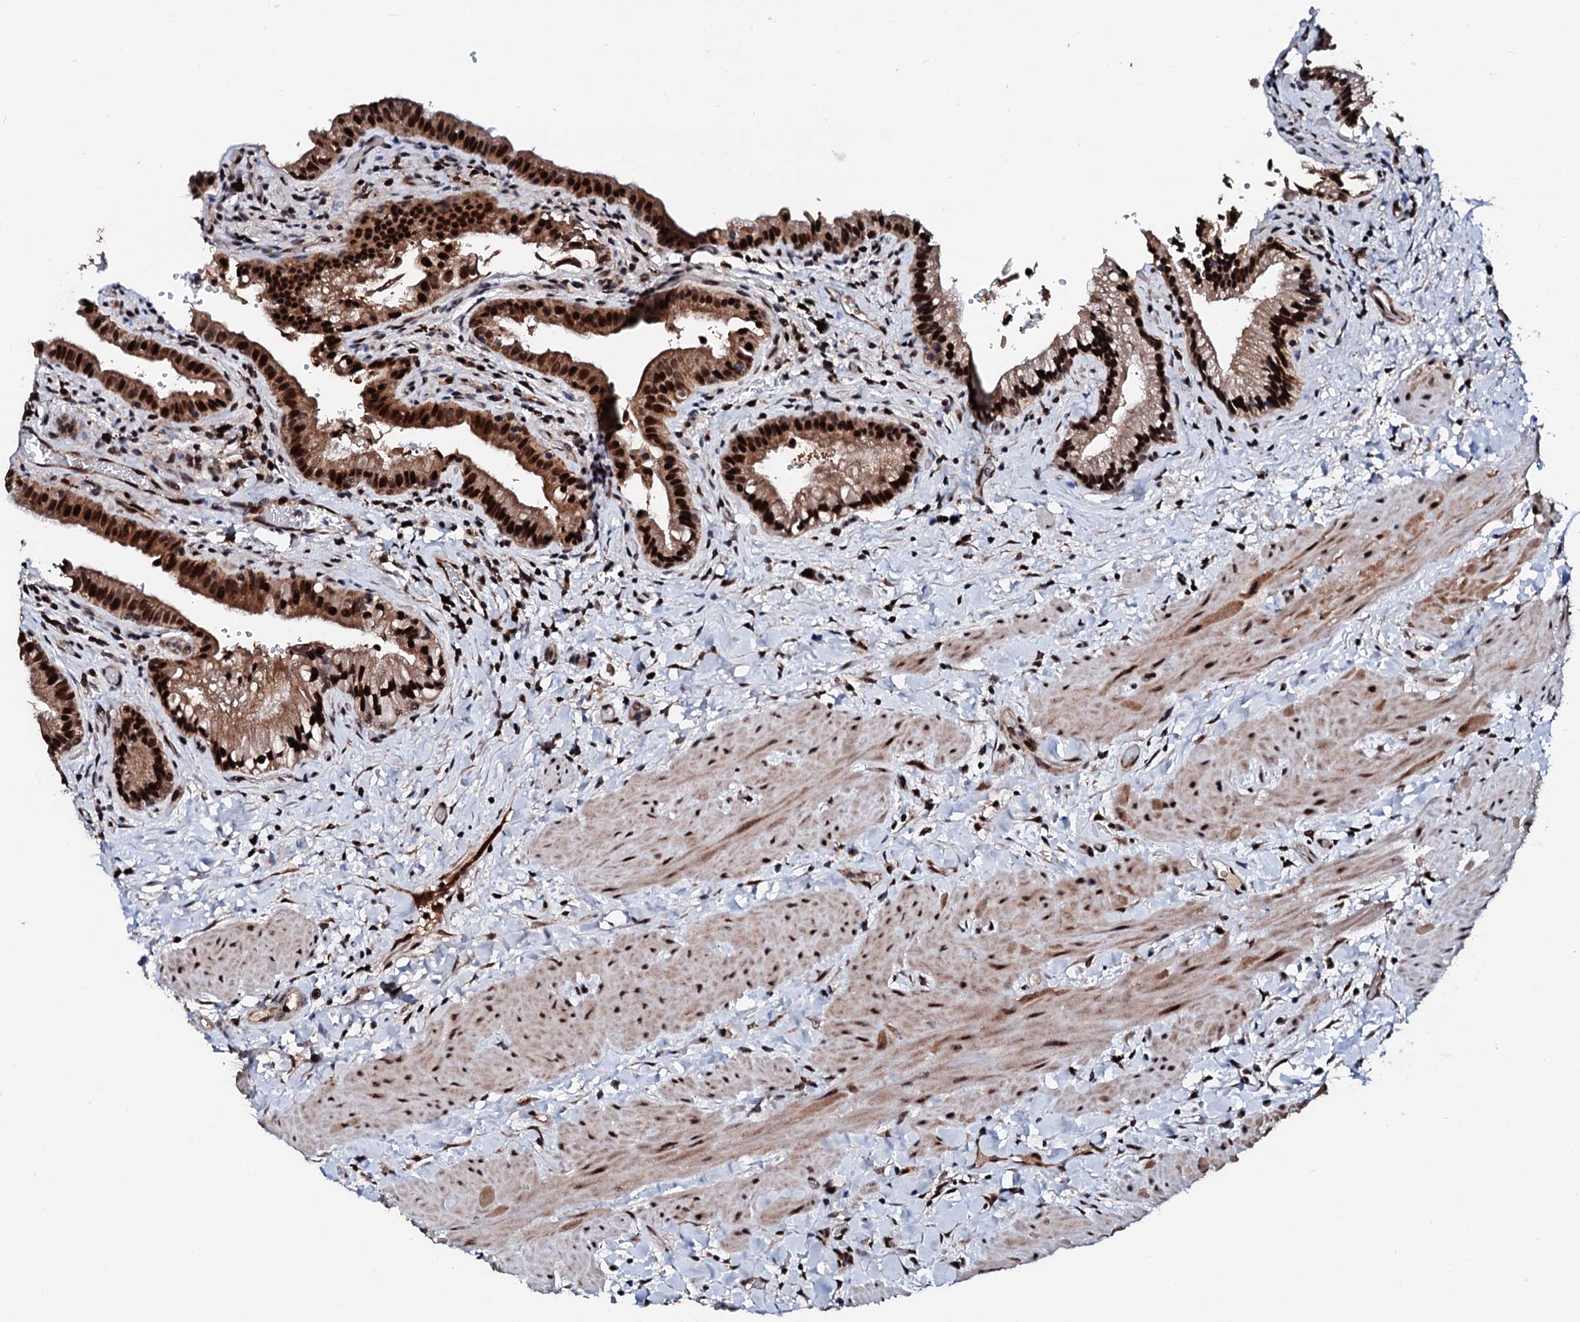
{"staining": {"intensity": "strong", "quantity": ">75%", "location": "cytoplasmic/membranous,nuclear"}, "tissue": "gallbladder", "cell_type": "Glandular cells", "image_type": "normal", "snomed": [{"axis": "morphology", "description": "Normal tissue, NOS"}, {"axis": "topography", "description": "Gallbladder"}], "caption": "Glandular cells display high levels of strong cytoplasmic/membranous,nuclear staining in about >75% of cells in unremarkable gallbladder.", "gene": "KIF18A", "patient": {"sex": "male", "age": 24}}